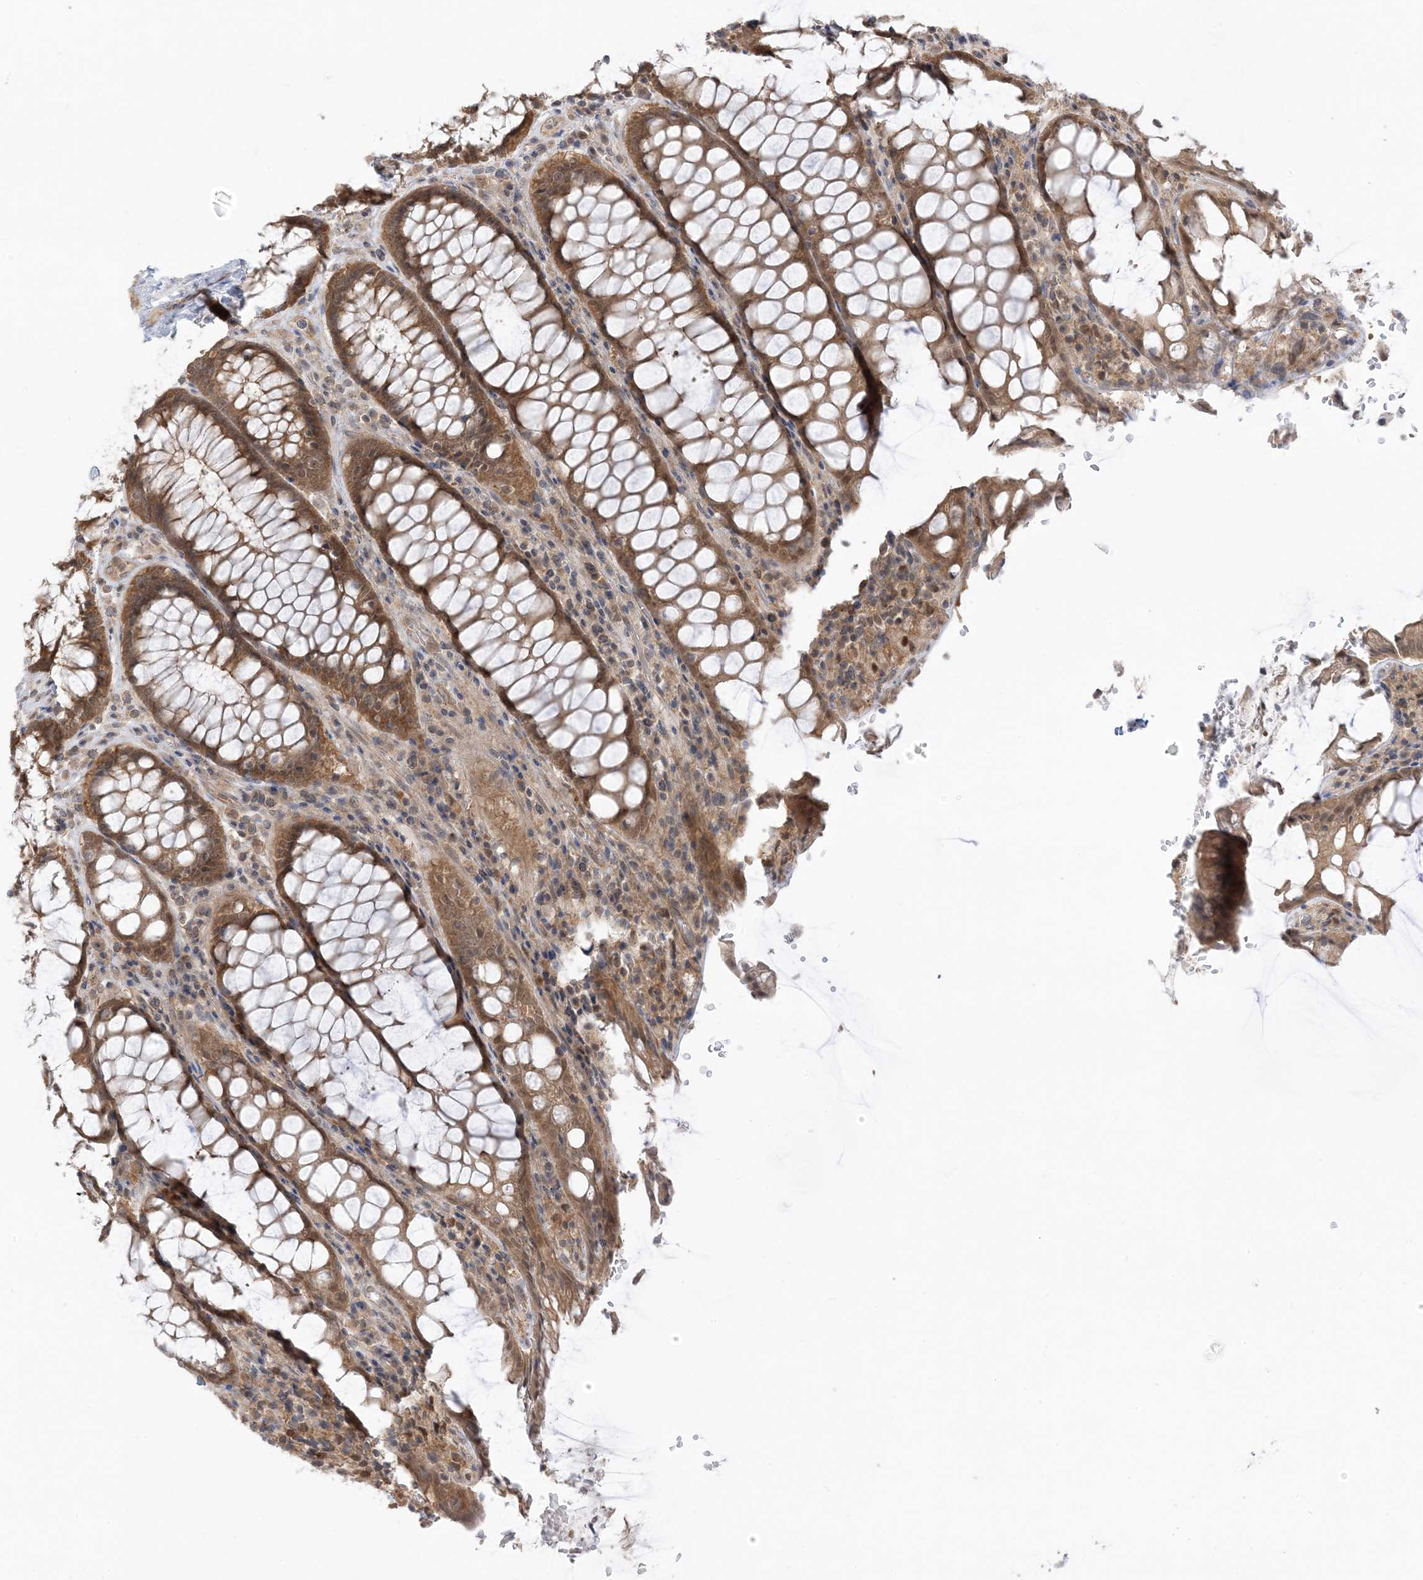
{"staining": {"intensity": "moderate", "quantity": ">75%", "location": "cytoplasmic/membranous"}, "tissue": "rectum", "cell_type": "Glandular cells", "image_type": "normal", "snomed": [{"axis": "morphology", "description": "Normal tissue, NOS"}, {"axis": "topography", "description": "Rectum"}], "caption": "Immunohistochemical staining of benign rectum reveals medium levels of moderate cytoplasmic/membranous staining in approximately >75% of glandular cells.", "gene": "WDR26", "patient": {"sex": "male", "age": 64}}